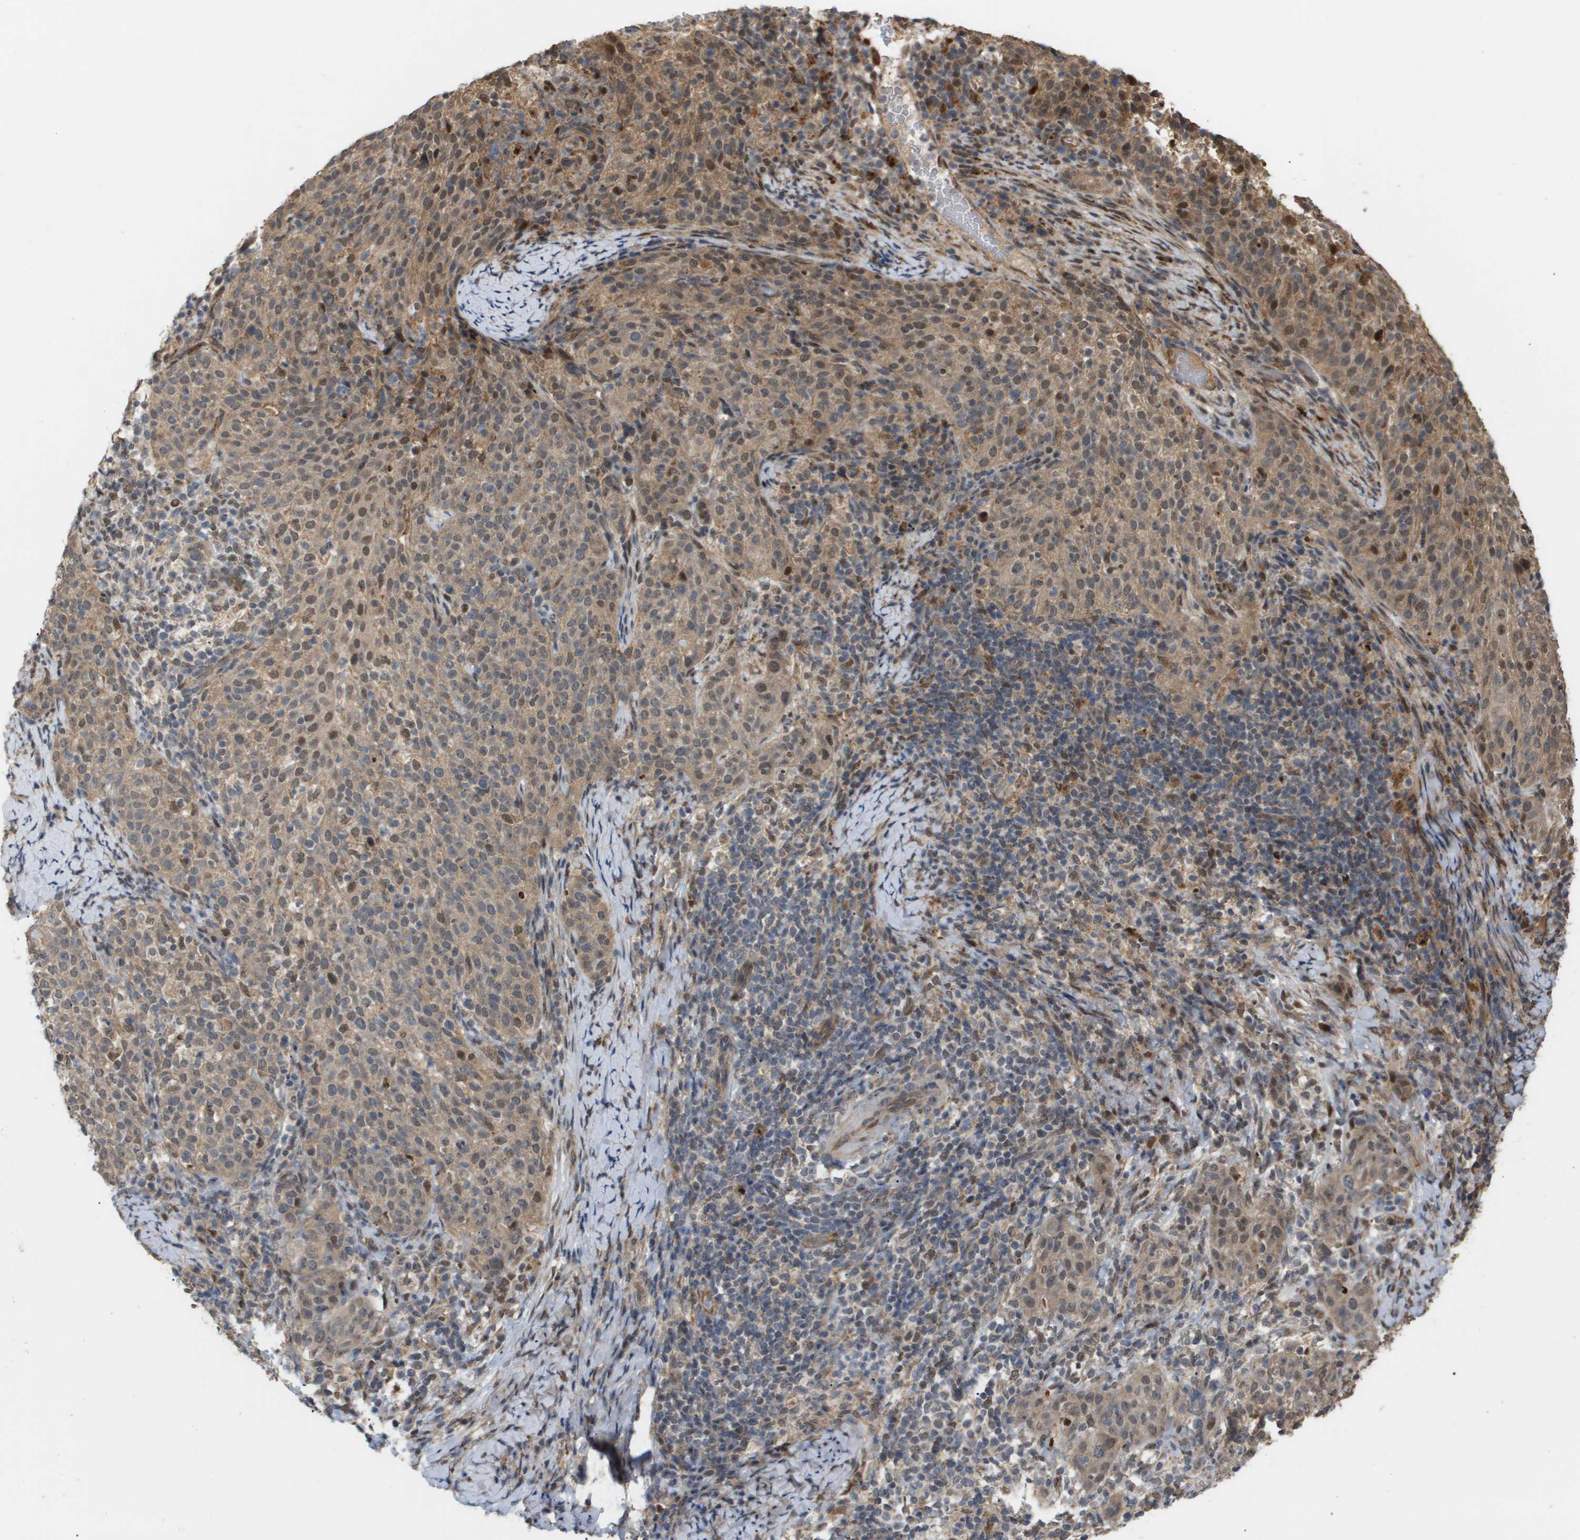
{"staining": {"intensity": "moderate", "quantity": ">75%", "location": "cytoplasmic/membranous,nuclear"}, "tissue": "cervical cancer", "cell_type": "Tumor cells", "image_type": "cancer", "snomed": [{"axis": "morphology", "description": "Squamous cell carcinoma, NOS"}, {"axis": "topography", "description": "Cervix"}], "caption": "Immunohistochemical staining of human cervical cancer exhibits moderate cytoplasmic/membranous and nuclear protein expression in approximately >75% of tumor cells.", "gene": "PDGFB", "patient": {"sex": "female", "age": 51}}